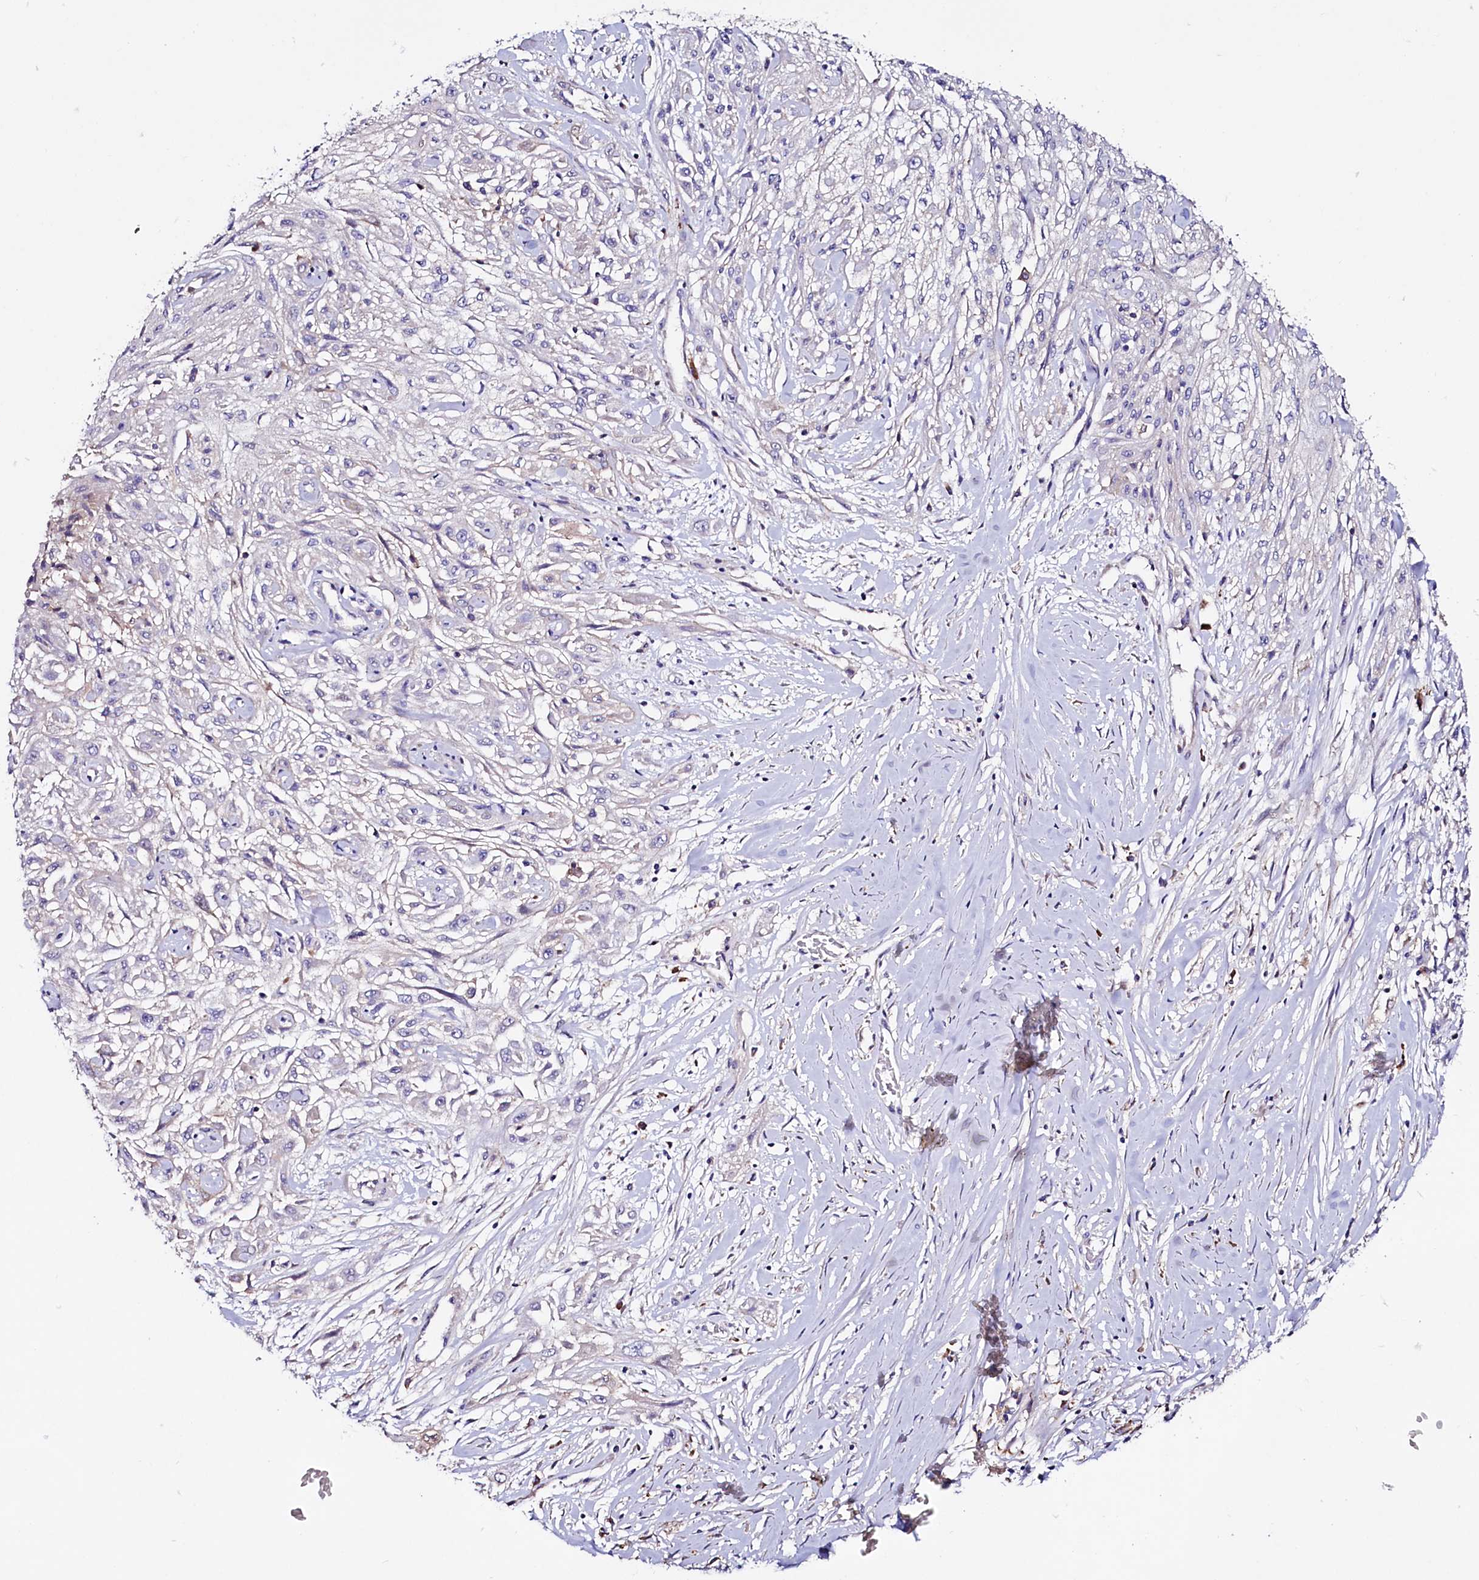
{"staining": {"intensity": "negative", "quantity": "none", "location": "none"}, "tissue": "skin cancer", "cell_type": "Tumor cells", "image_type": "cancer", "snomed": [{"axis": "morphology", "description": "Squamous cell carcinoma, NOS"}, {"axis": "morphology", "description": "Squamous cell carcinoma, metastatic, NOS"}, {"axis": "topography", "description": "Skin"}, {"axis": "topography", "description": "Lymph node"}], "caption": "Immunohistochemistry (IHC) histopathology image of metastatic squamous cell carcinoma (skin) stained for a protein (brown), which displays no positivity in tumor cells. (Brightfield microscopy of DAB (3,3'-diaminobenzidine) immunohistochemistry (IHC) at high magnification).", "gene": "IL17RD", "patient": {"sex": "male", "age": 75}}